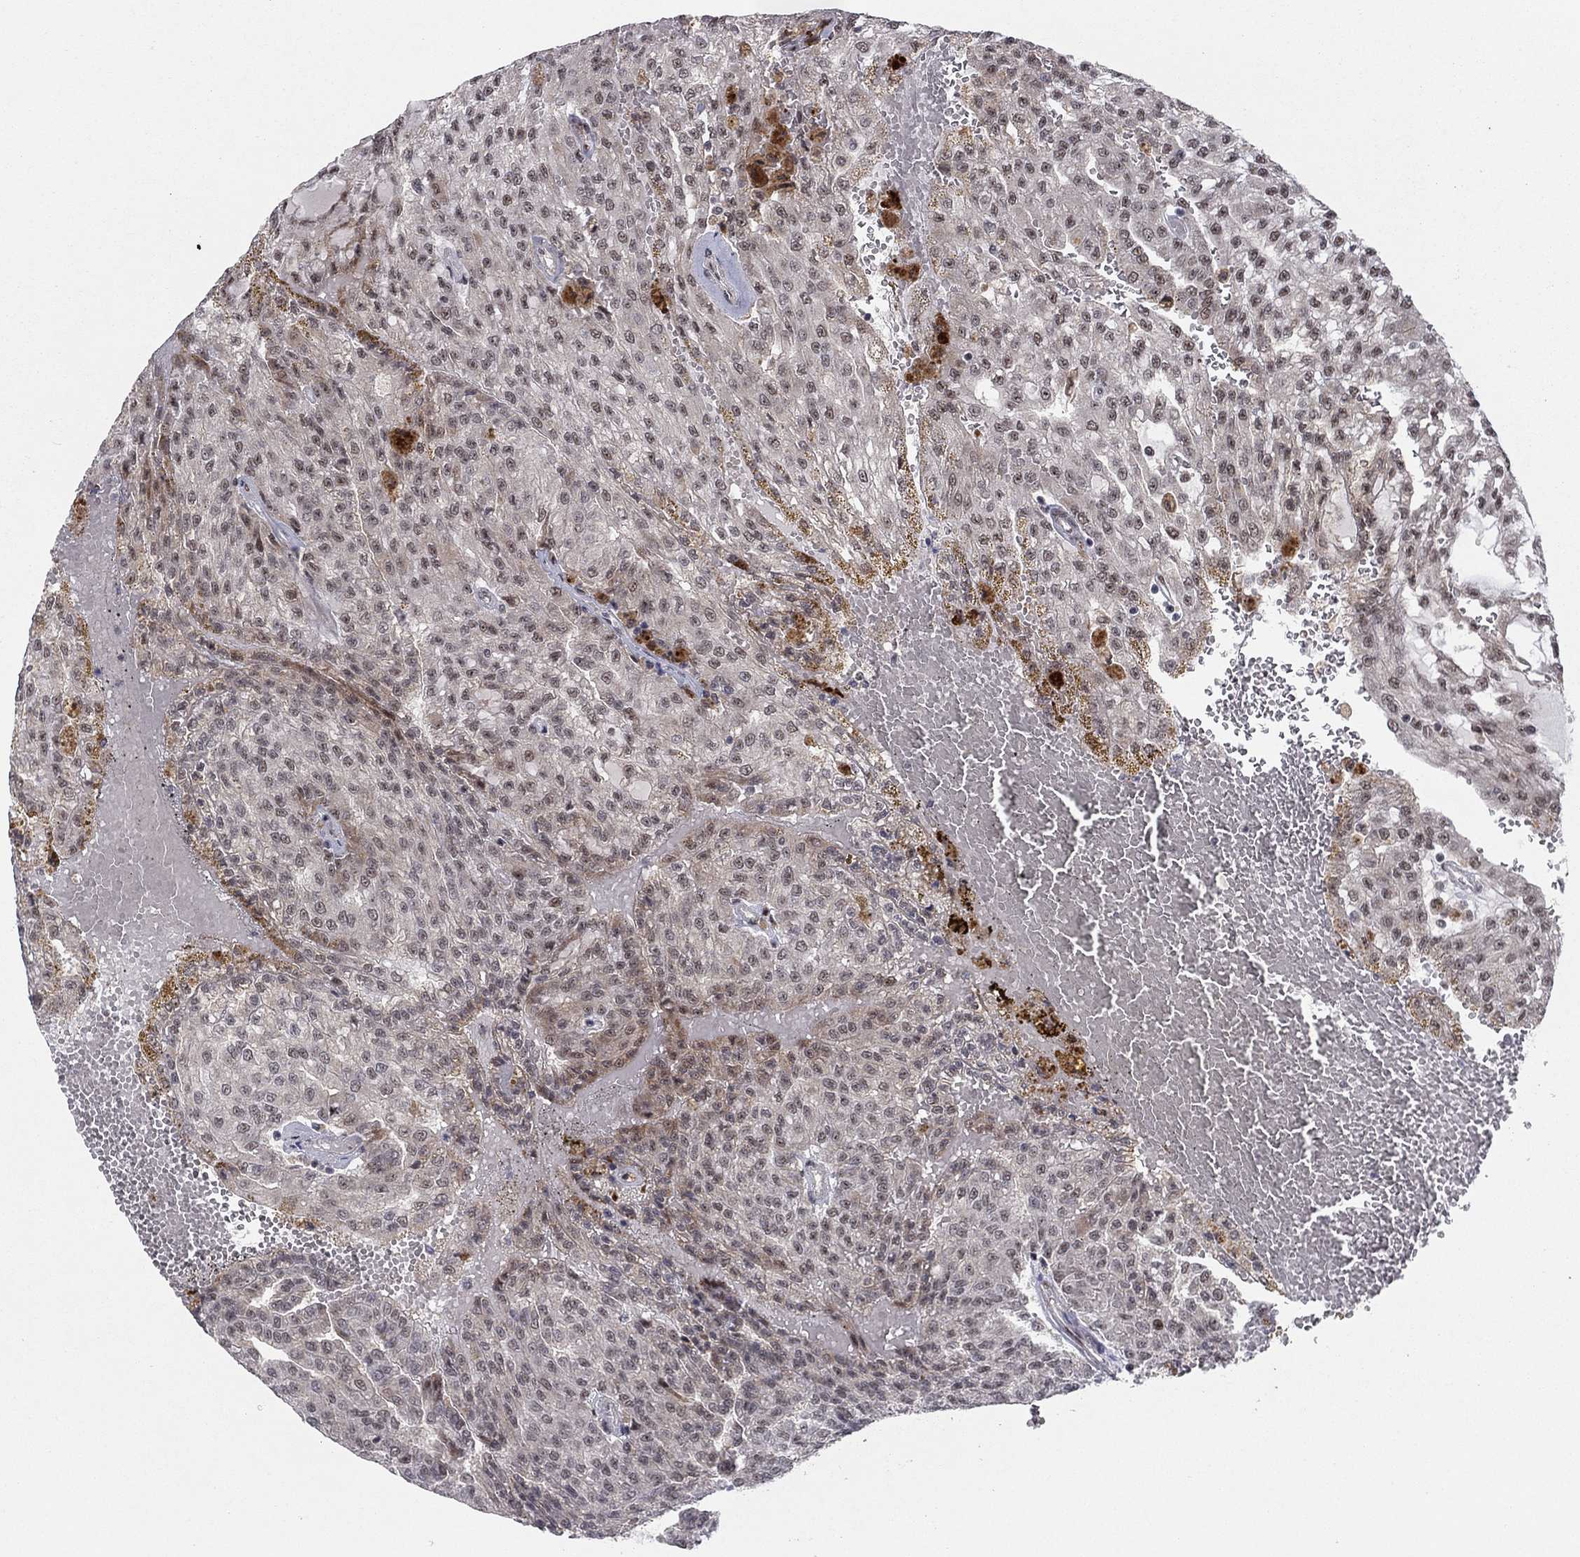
{"staining": {"intensity": "negative", "quantity": "none", "location": "none"}, "tissue": "renal cancer", "cell_type": "Tumor cells", "image_type": "cancer", "snomed": [{"axis": "morphology", "description": "Adenocarcinoma, NOS"}, {"axis": "topography", "description": "Kidney"}], "caption": "Immunohistochemical staining of adenocarcinoma (renal) exhibits no significant positivity in tumor cells. (IHC, brightfield microscopy, high magnification).", "gene": "ZNF395", "patient": {"sex": "male", "age": 63}}